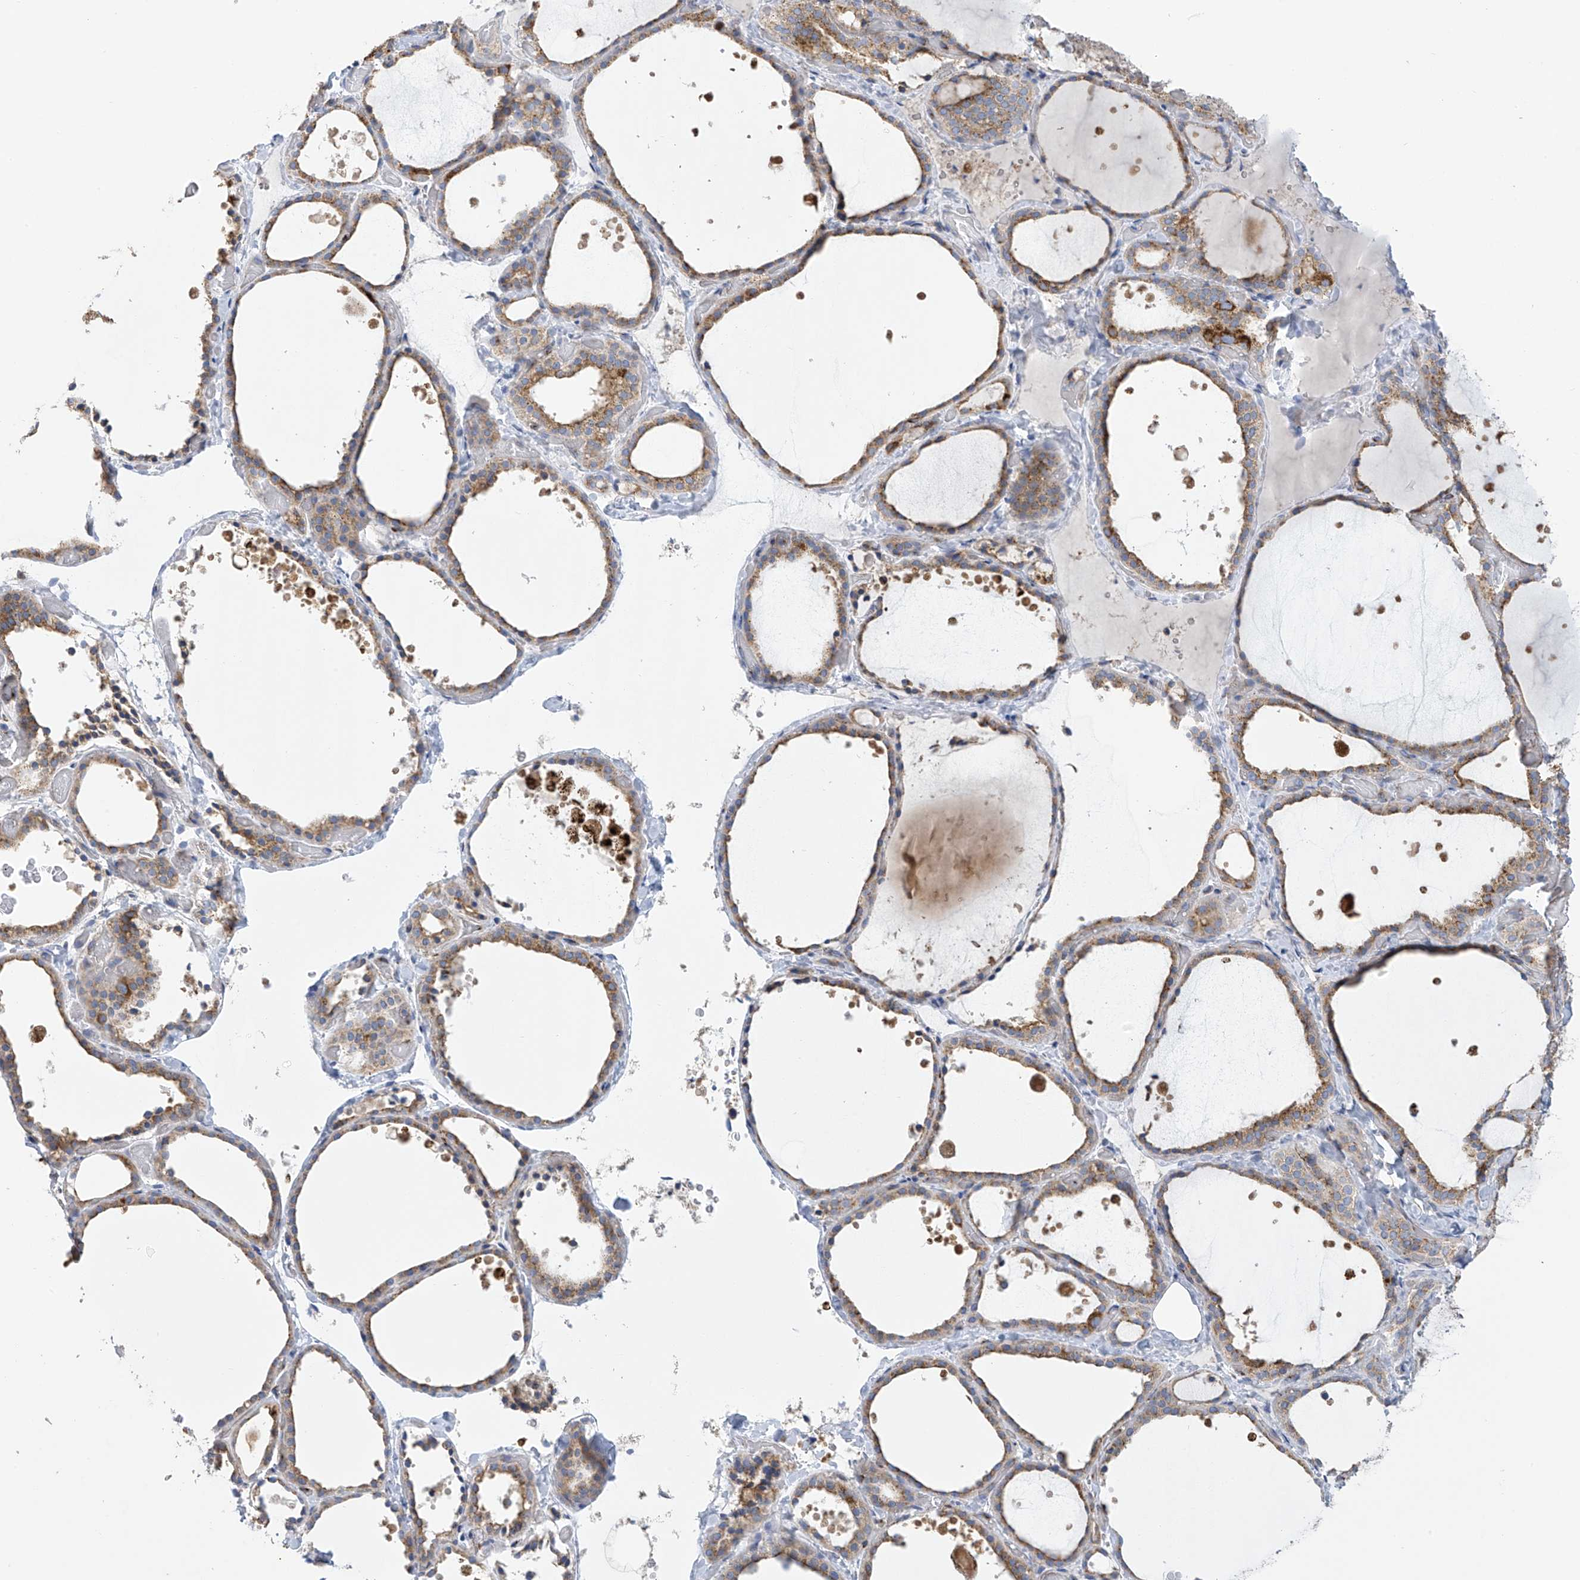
{"staining": {"intensity": "moderate", "quantity": ">75%", "location": "cytoplasmic/membranous"}, "tissue": "thyroid gland", "cell_type": "Glandular cells", "image_type": "normal", "snomed": [{"axis": "morphology", "description": "Normal tissue, NOS"}, {"axis": "topography", "description": "Thyroid gland"}], "caption": "The histopathology image demonstrates staining of normal thyroid gland, revealing moderate cytoplasmic/membranous protein positivity (brown color) within glandular cells. The protein of interest is shown in brown color, while the nuclei are stained blue.", "gene": "ITM2B", "patient": {"sex": "female", "age": 44}}